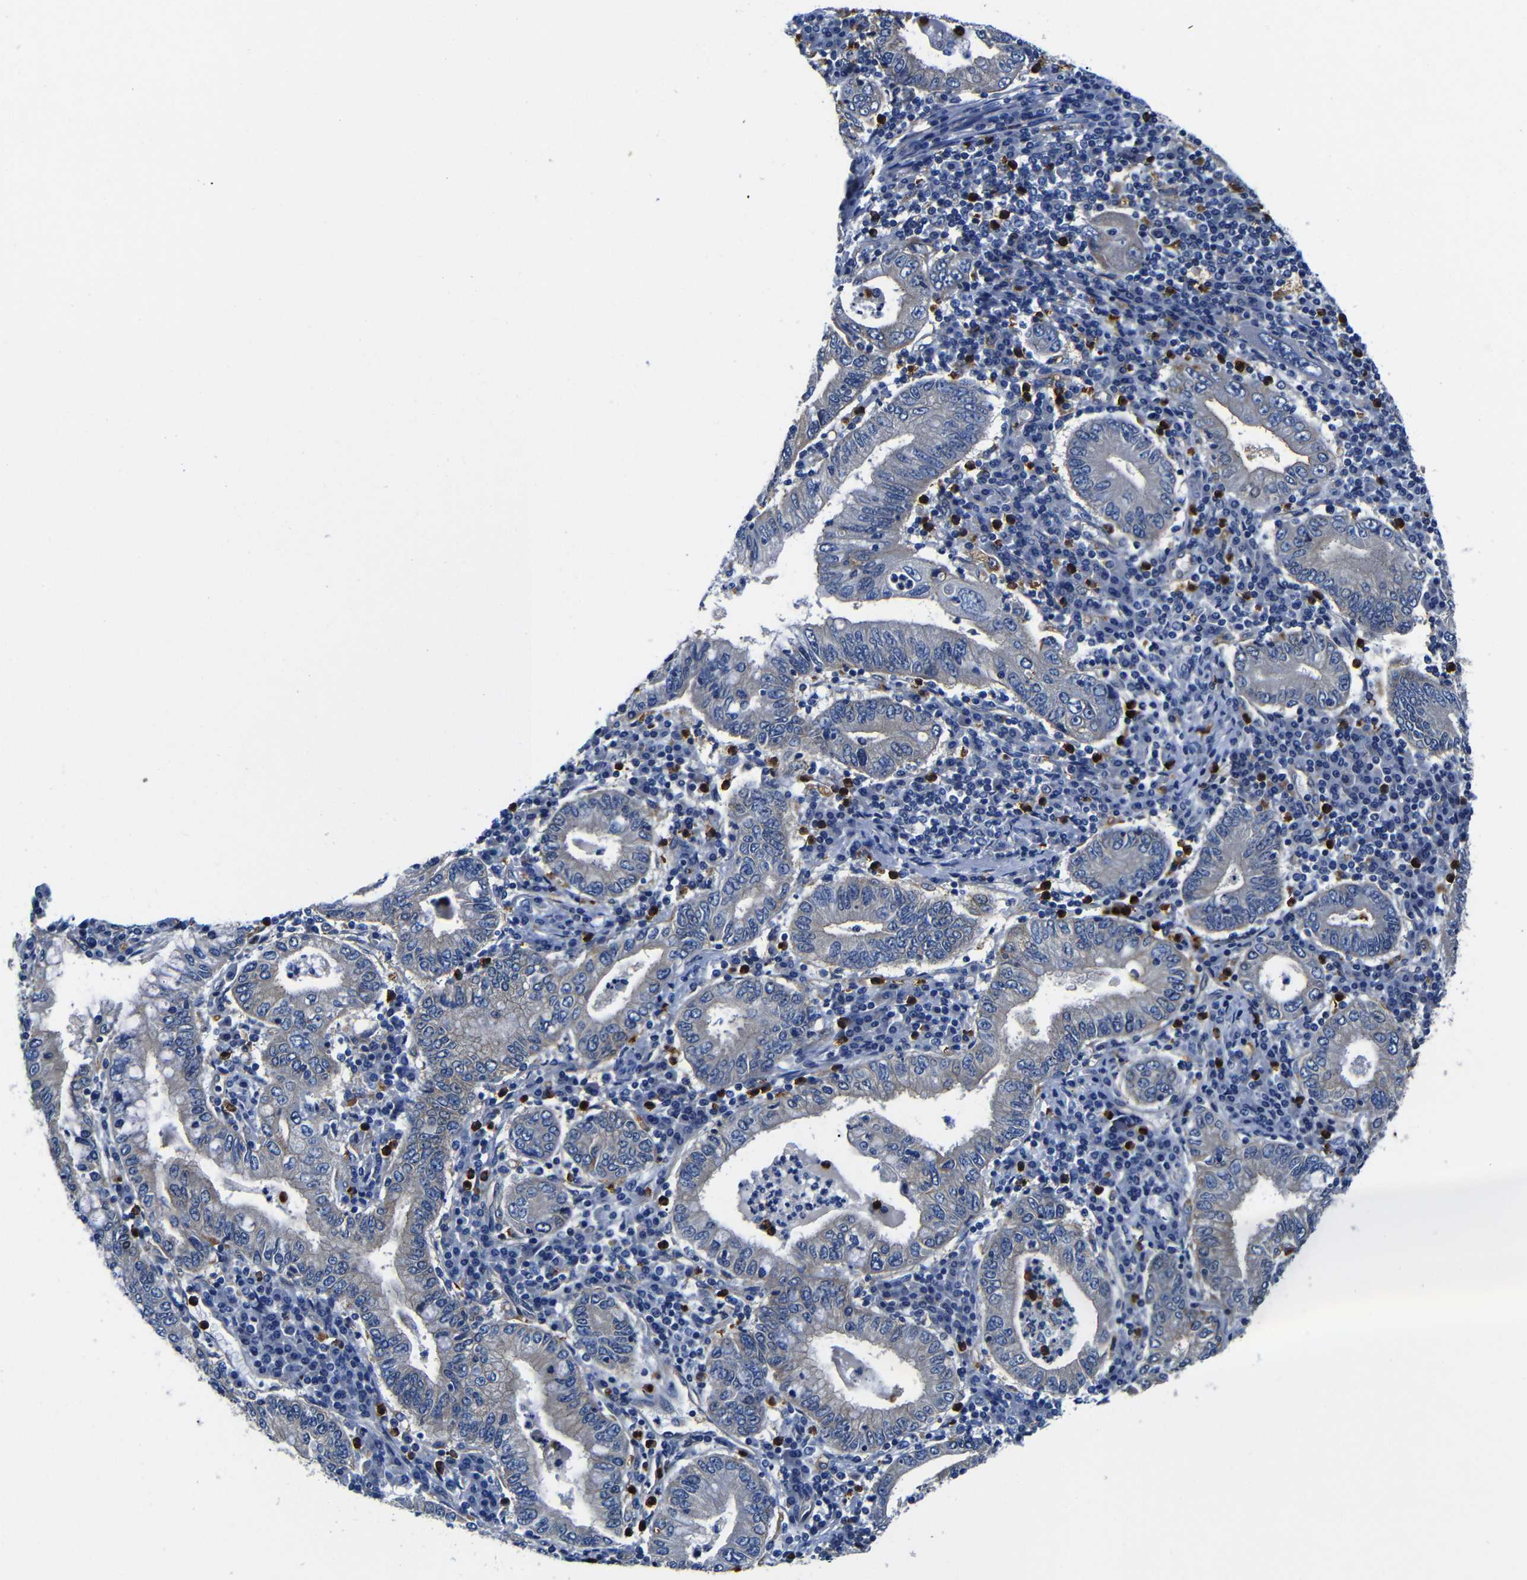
{"staining": {"intensity": "moderate", "quantity": "<25%", "location": "cytoplasmic/membranous"}, "tissue": "stomach cancer", "cell_type": "Tumor cells", "image_type": "cancer", "snomed": [{"axis": "morphology", "description": "Normal tissue, NOS"}, {"axis": "morphology", "description": "Adenocarcinoma, NOS"}, {"axis": "topography", "description": "Esophagus"}, {"axis": "topography", "description": "Stomach, upper"}, {"axis": "topography", "description": "Peripheral nerve tissue"}], "caption": "The micrograph reveals immunohistochemical staining of stomach adenocarcinoma. There is moderate cytoplasmic/membranous staining is seen in approximately <25% of tumor cells.", "gene": "GIMAP2", "patient": {"sex": "male", "age": 62}}